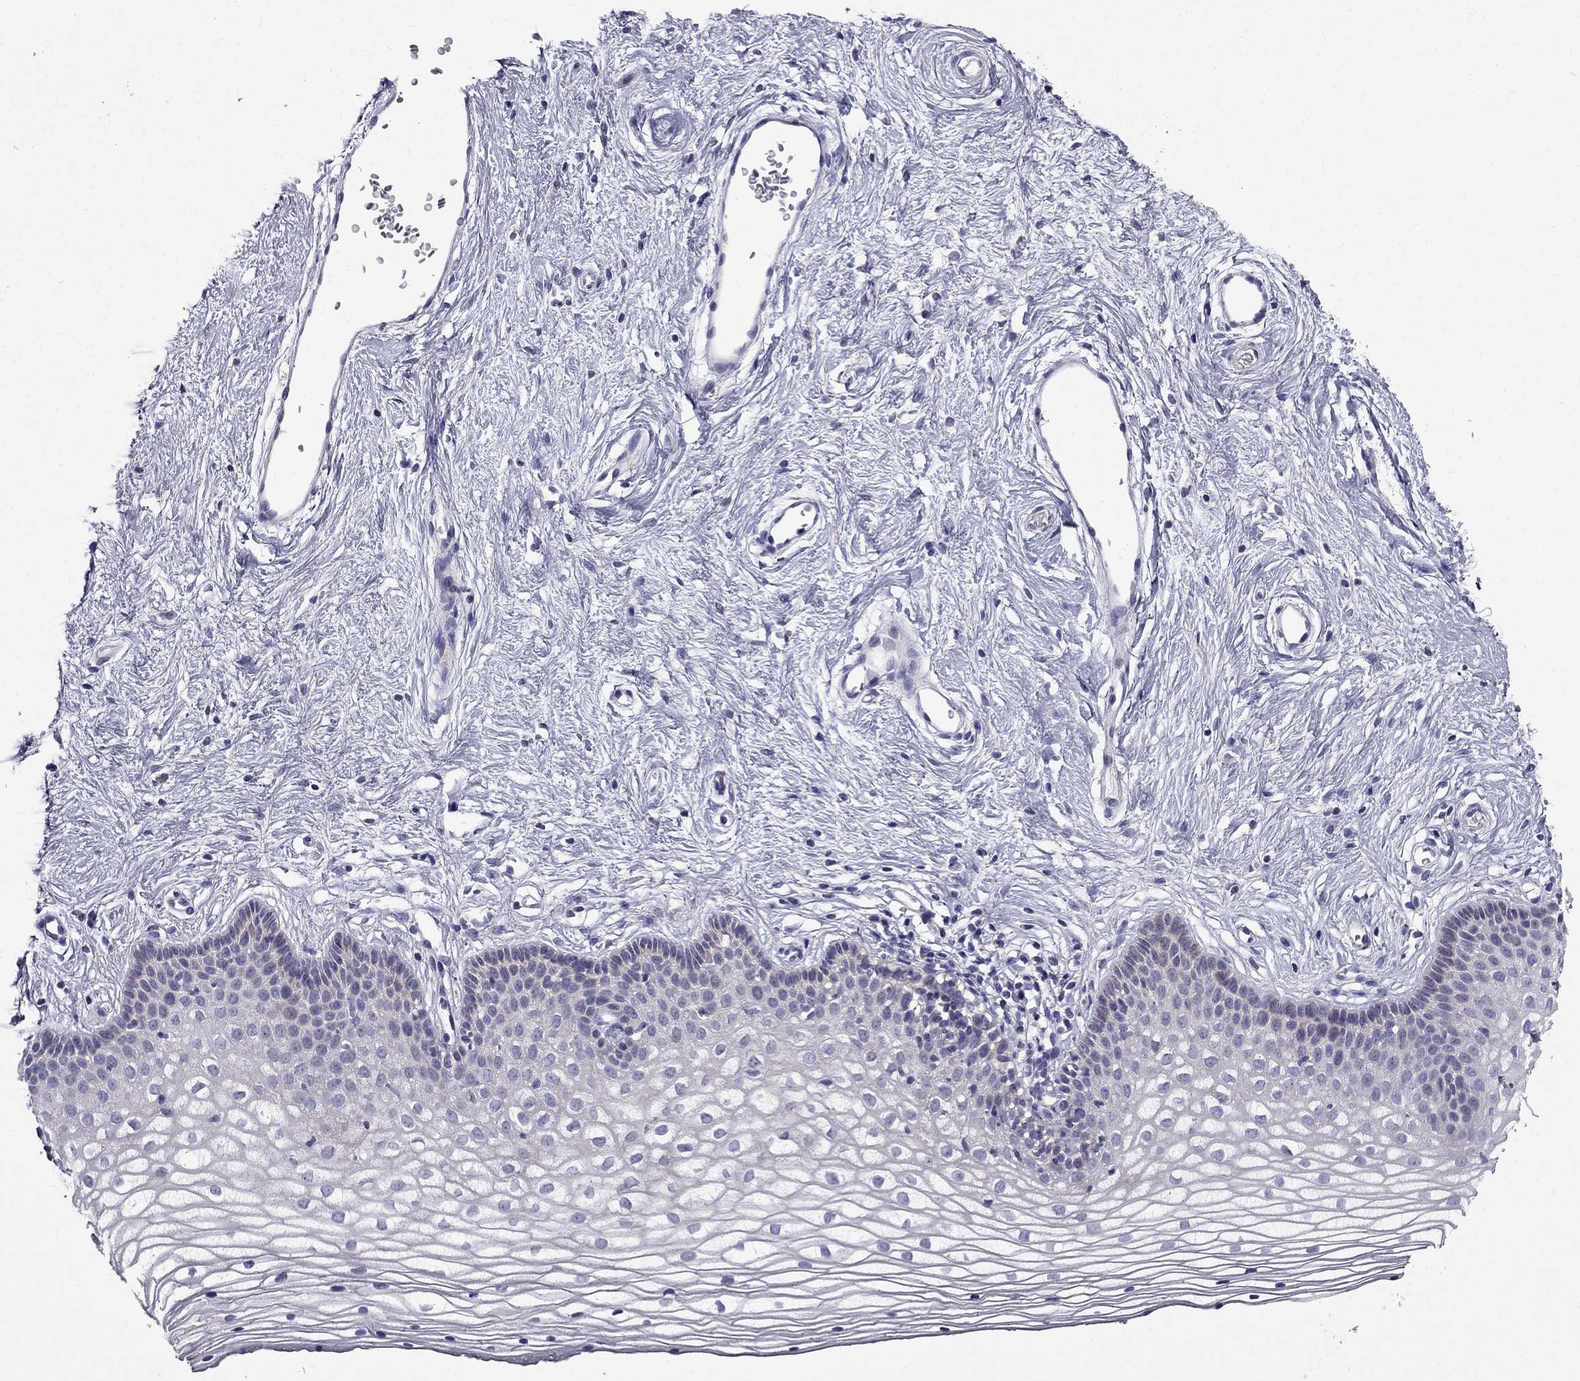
{"staining": {"intensity": "negative", "quantity": "none", "location": "none"}, "tissue": "vagina", "cell_type": "Squamous epithelial cells", "image_type": "normal", "snomed": [{"axis": "morphology", "description": "Normal tissue, NOS"}, {"axis": "topography", "description": "Vagina"}], "caption": "Squamous epithelial cells show no significant staining in unremarkable vagina. Brightfield microscopy of IHC stained with DAB (brown) and hematoxylin (blue), captured at high magnification.", "gene": "AS3MT", "patient": {"sex": "female", "age": 36}}